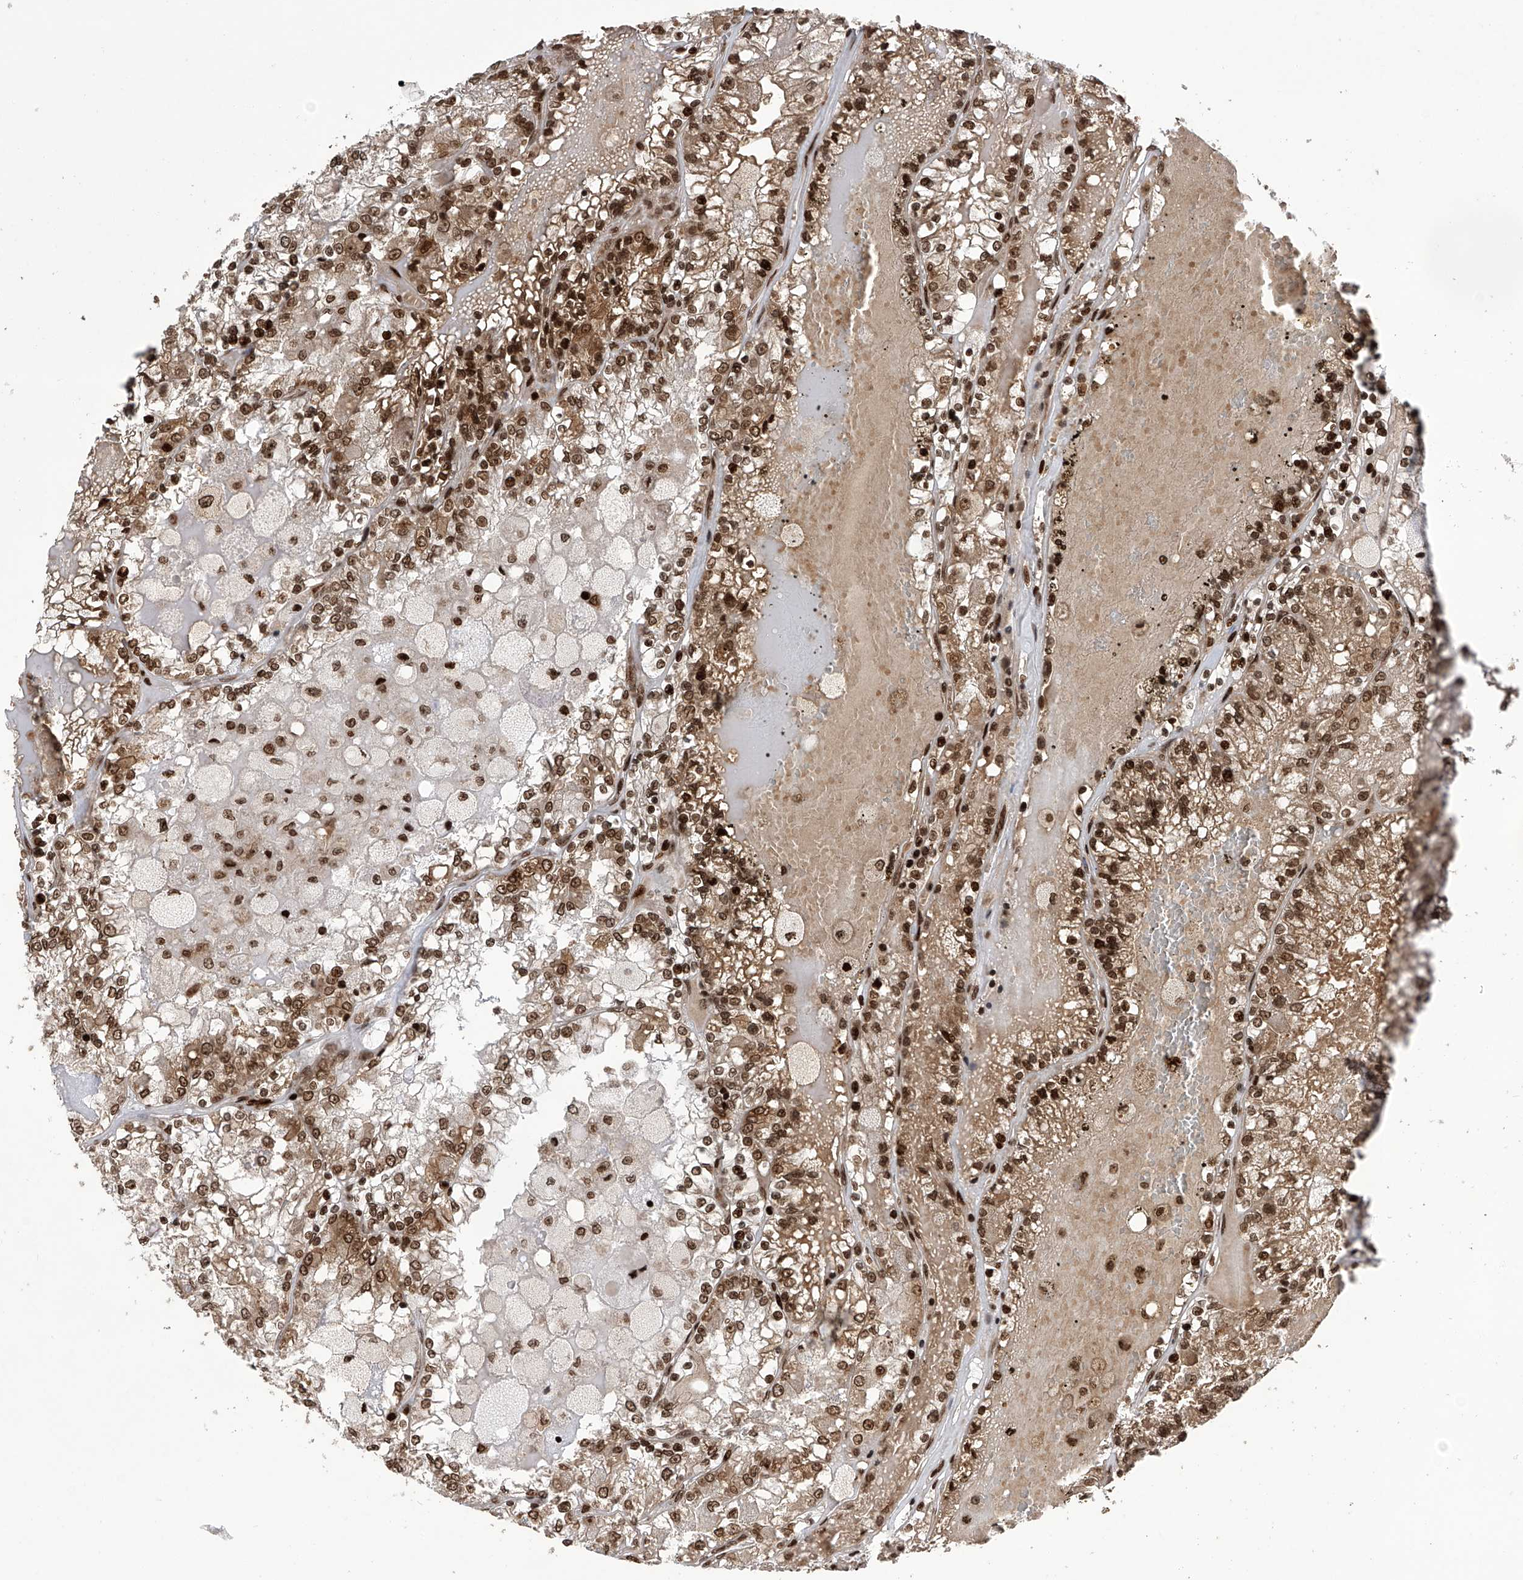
{"staining": {"intensity": "moderate", "quantity": ">75%", "location": "cytoplasmic/membranous,nuclear"}, "tissue": "renal cancer", "cell_type": "Tumor cells", "image_type": "cancer", "snomed": [{"axis": "morphology", "description": "Adenocarcinoma, NOS"}, {"axis": "topography", "description": "Kidney"}], "caption": "Immunohistochemical staining of human renal adenocarcinoma reveals medium levels of moderate cytoplasmic/membranous and nuclear protein positivity in approximately >75% of tumor cells.", "gene": "PAK1IP1", "patient": {"sex": "female", "age": 56}}